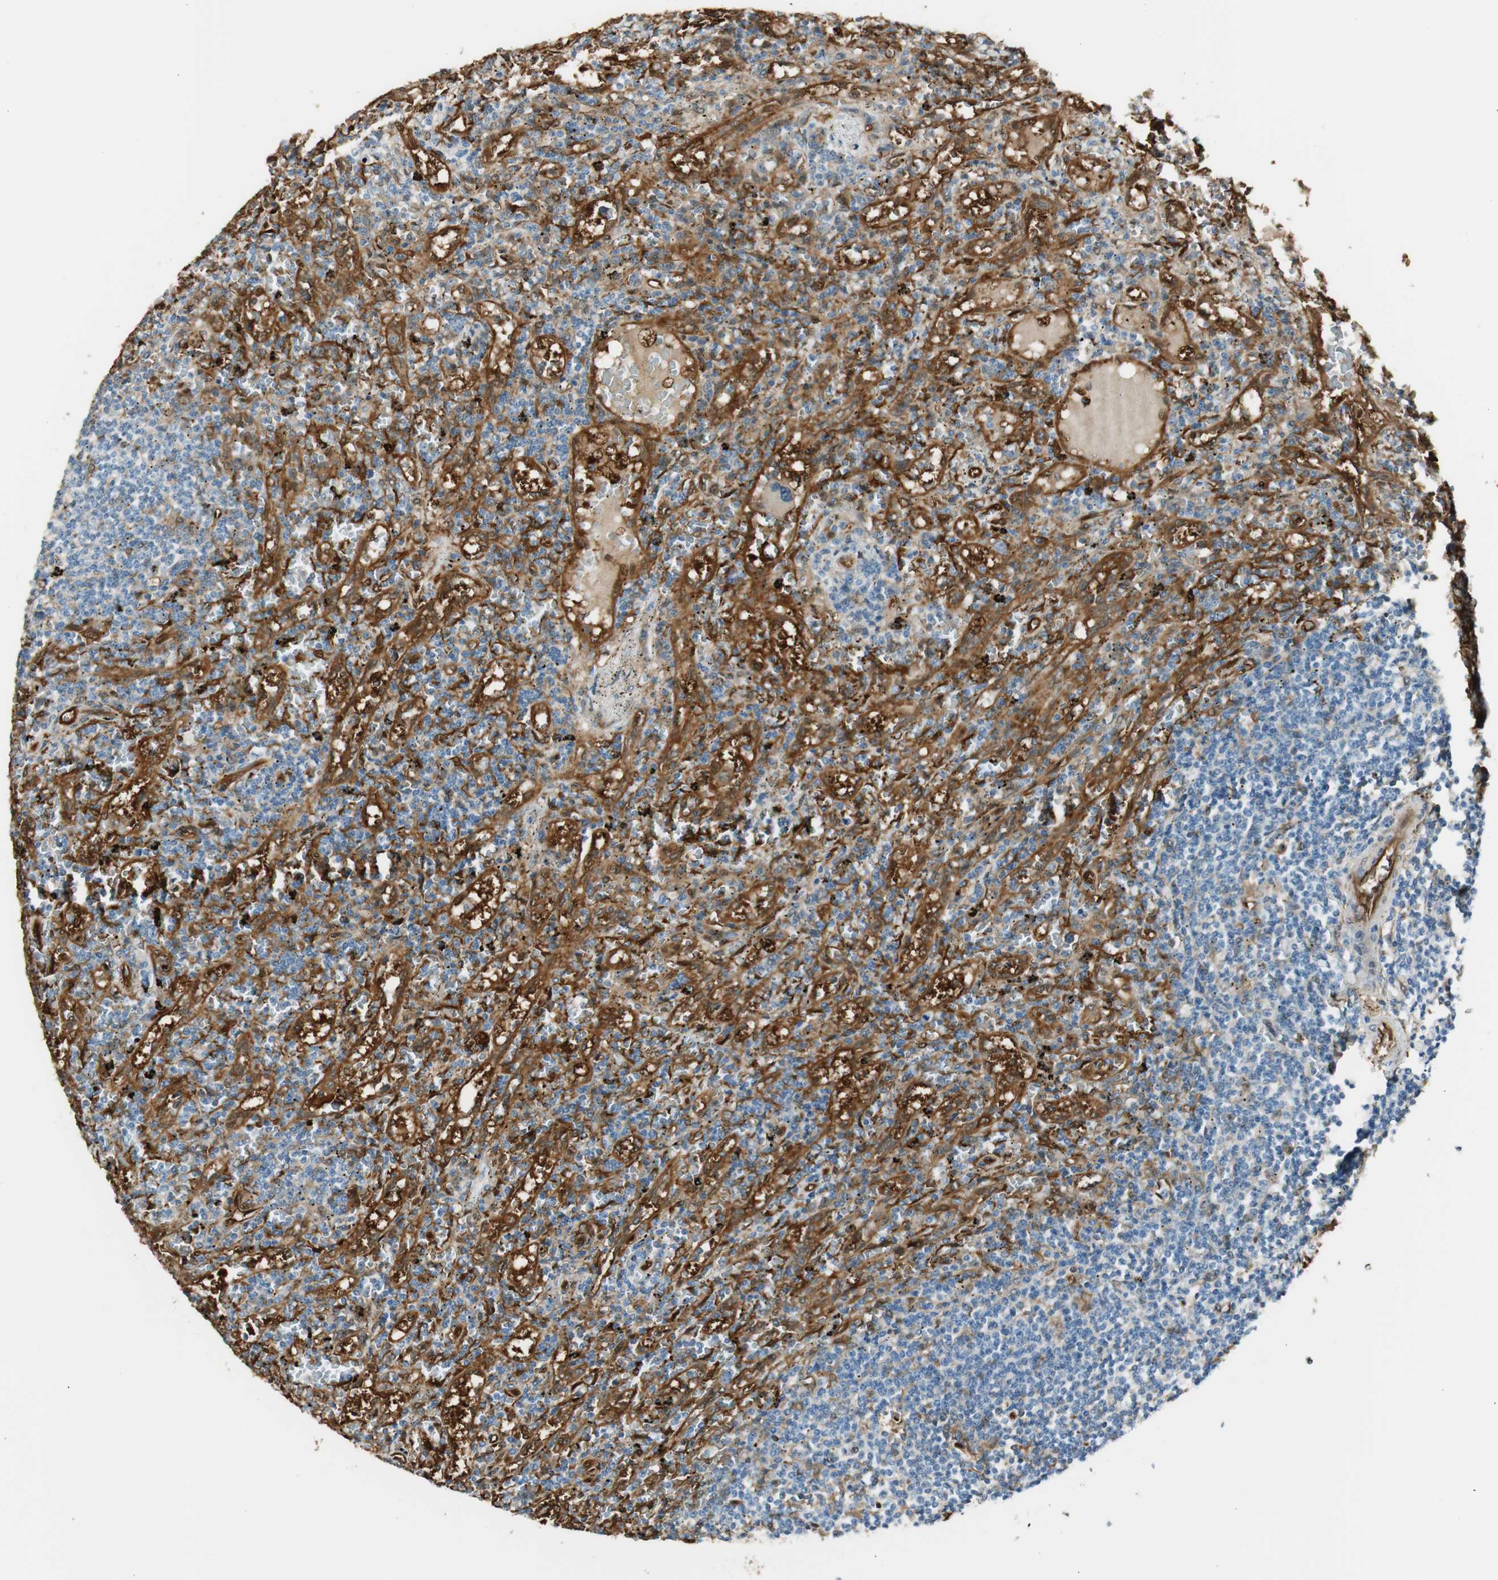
{"staining": {"intensity": "weak", "quantity": "<25%", "location": "cytoplasmic/membranous"}, "tissue": "lymphoma", "cell_type": "Tumor cells", "image_type": "cancer", "snomed": [{"axis": "morphology", "description": "Malignant lymphoma, non-Hodgkin's type, Low grade"}, {"axis": "topography", "description": "Spleen"}], "caption": "The photomicrograph reveals no staining of tumor cells in low-grade malignant lymphoma, non-Hodgkin's type.", "gene": "SERPINB6", "patient": {"sex": "male", "age": 76}}